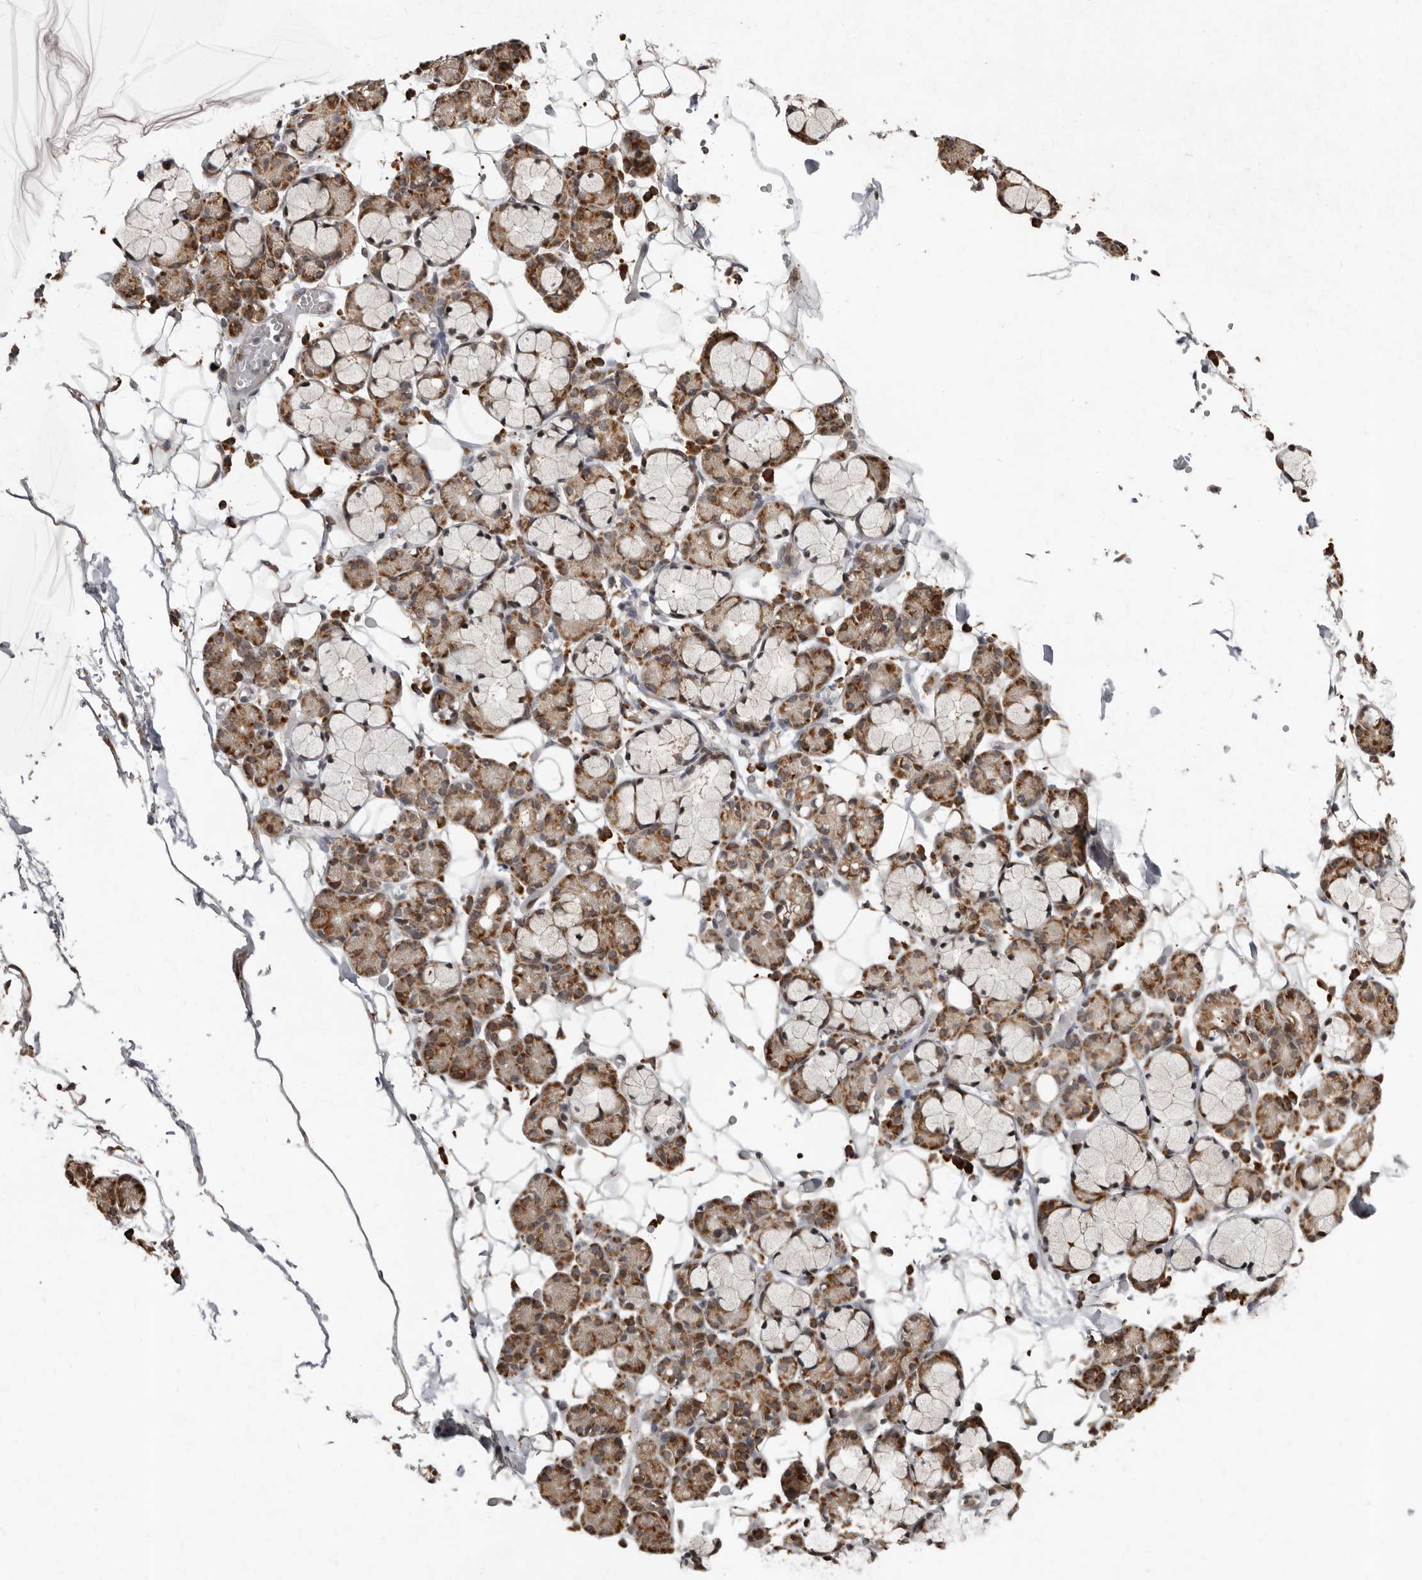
{"staining": {"intensity": "moderate", "quantity": ">75%", "location": "cytoplasmic/membranous,nuclear"}, "tissue": "salivary gland", "cell_type": "Glandular cells", "image_type": "normal", "snomed": [{"axis": "morphology", "description": "Normal tissue, NOS"}, {"axis": "topography", "description": "Salivary gland"}], "caption": "Protein staining reveals moderate cytoplasmic/membranous,nuclear expression in about >75% of glandular cells in benign salivary gland. (brown staining indicates protein expression, while blue staining denotes nuclei).", "gene": "LRGUK", "patient": {"sex": "male", "age": 63}}